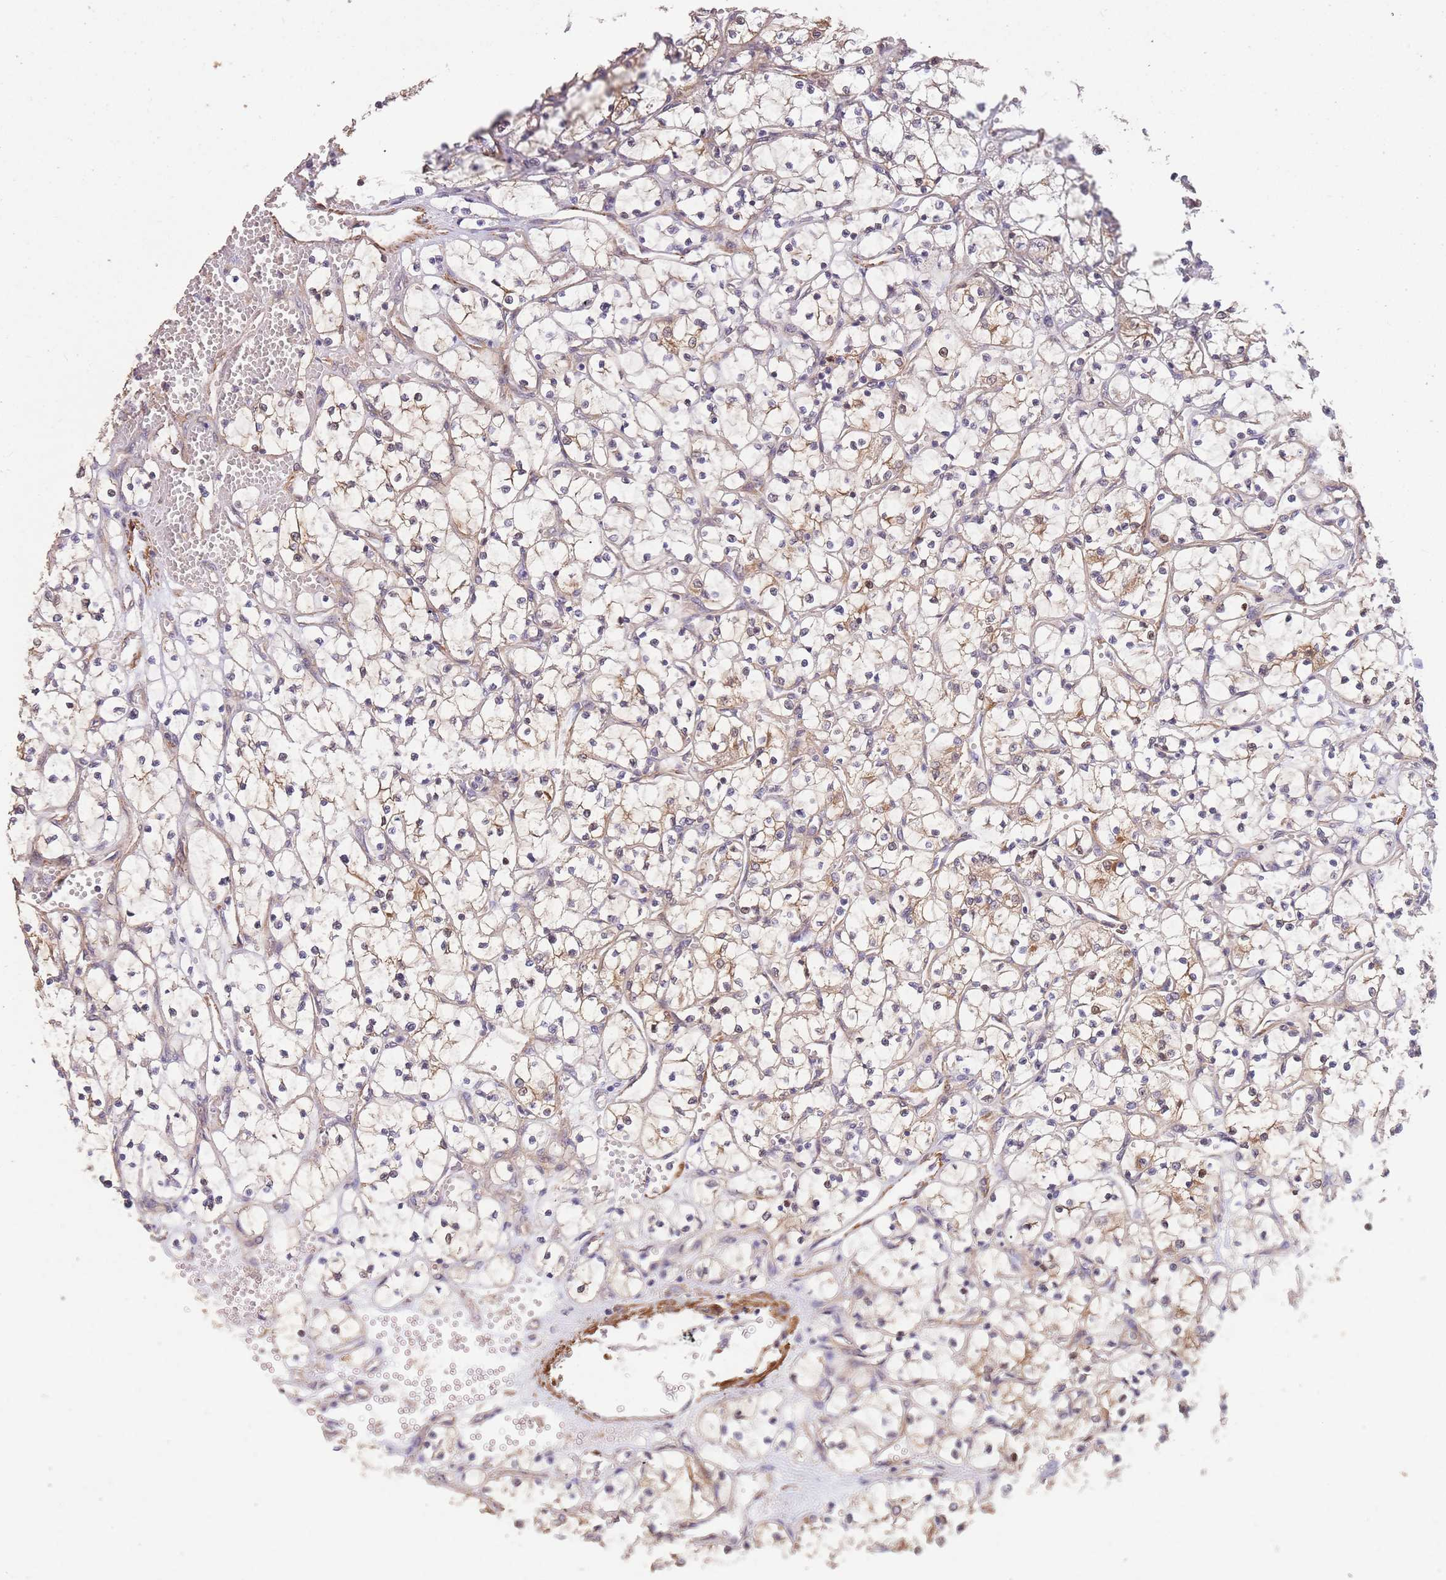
{"staining": {"intensity": "weak", "quantity": "25%-75%", "location": "cytoplasmic/membranous"}, "tissue": "renal cancer", "cell_type": "Tumor cells", "image_type": "cancer", "snomed": [{"axis": "morphology", "description": "Adenocarcinoma, NOS"}, {"axis": "topography", "description": "Kidney"}], "caption": "High-power microscopy captured an IHC histopathology image of adenocarcinoma (renal), revealing weak cytoplasmic/membranous staining in approximately 25%-75% of tumor cells.", "gene": "NLRC4", "patient": {"sex": "female", "age": 69}}